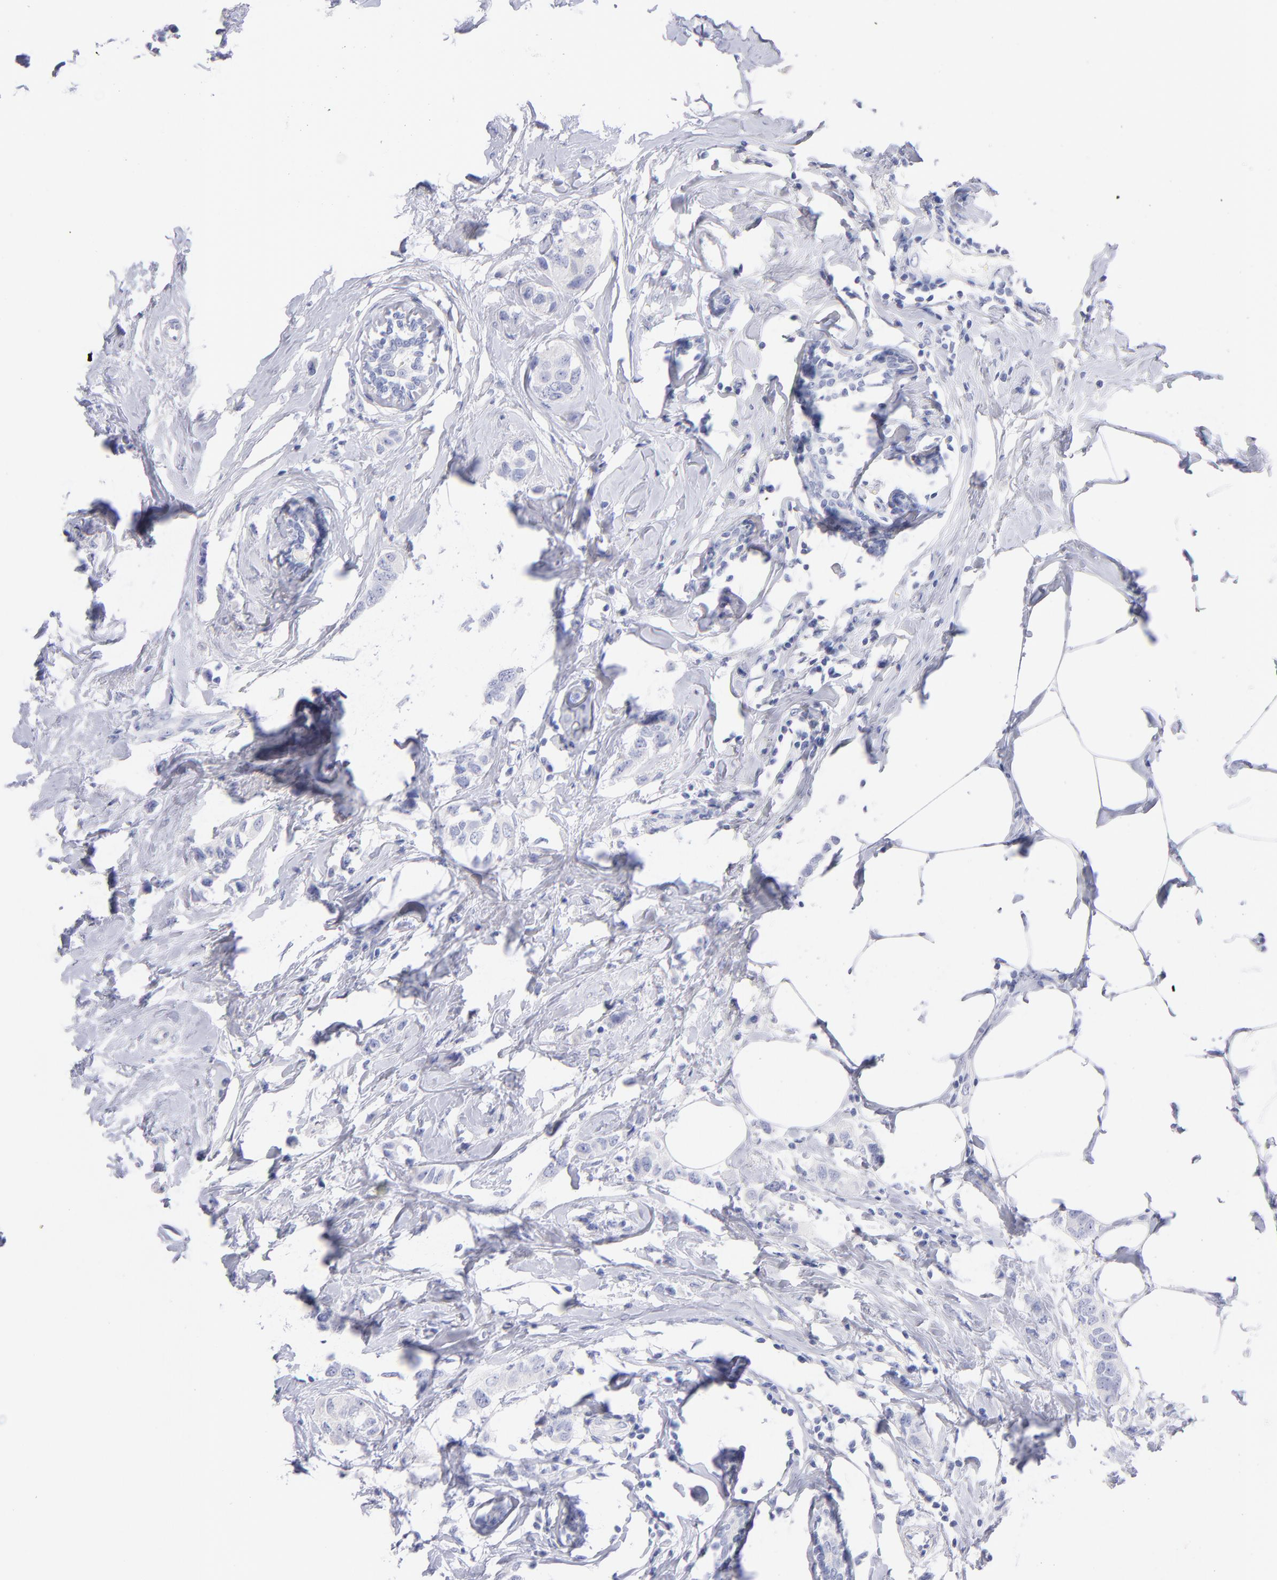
{"staining": {"intensity": "negative", "quantity": "none", "location": "none"}, "tissue": "breast cancer", "cell_type": "Tumor cells", "image_type": "cancer", "snomed": [{"axis": "morphology", "description": "Normal tissue, NOS"}, {"axis": "morphology", "description": "Duct carcinoma"}, {"axis": "topography", "description": "Breast"}], "caption": "DAB (3,3'-diaminobenzidine) immunohistochemical staining of breast cancer (invasive ductal carcinoma) demonstrates no significant staining in tumor cells.", "gene": "SCGN", "patient": {"sex": "female", "age": 50}}